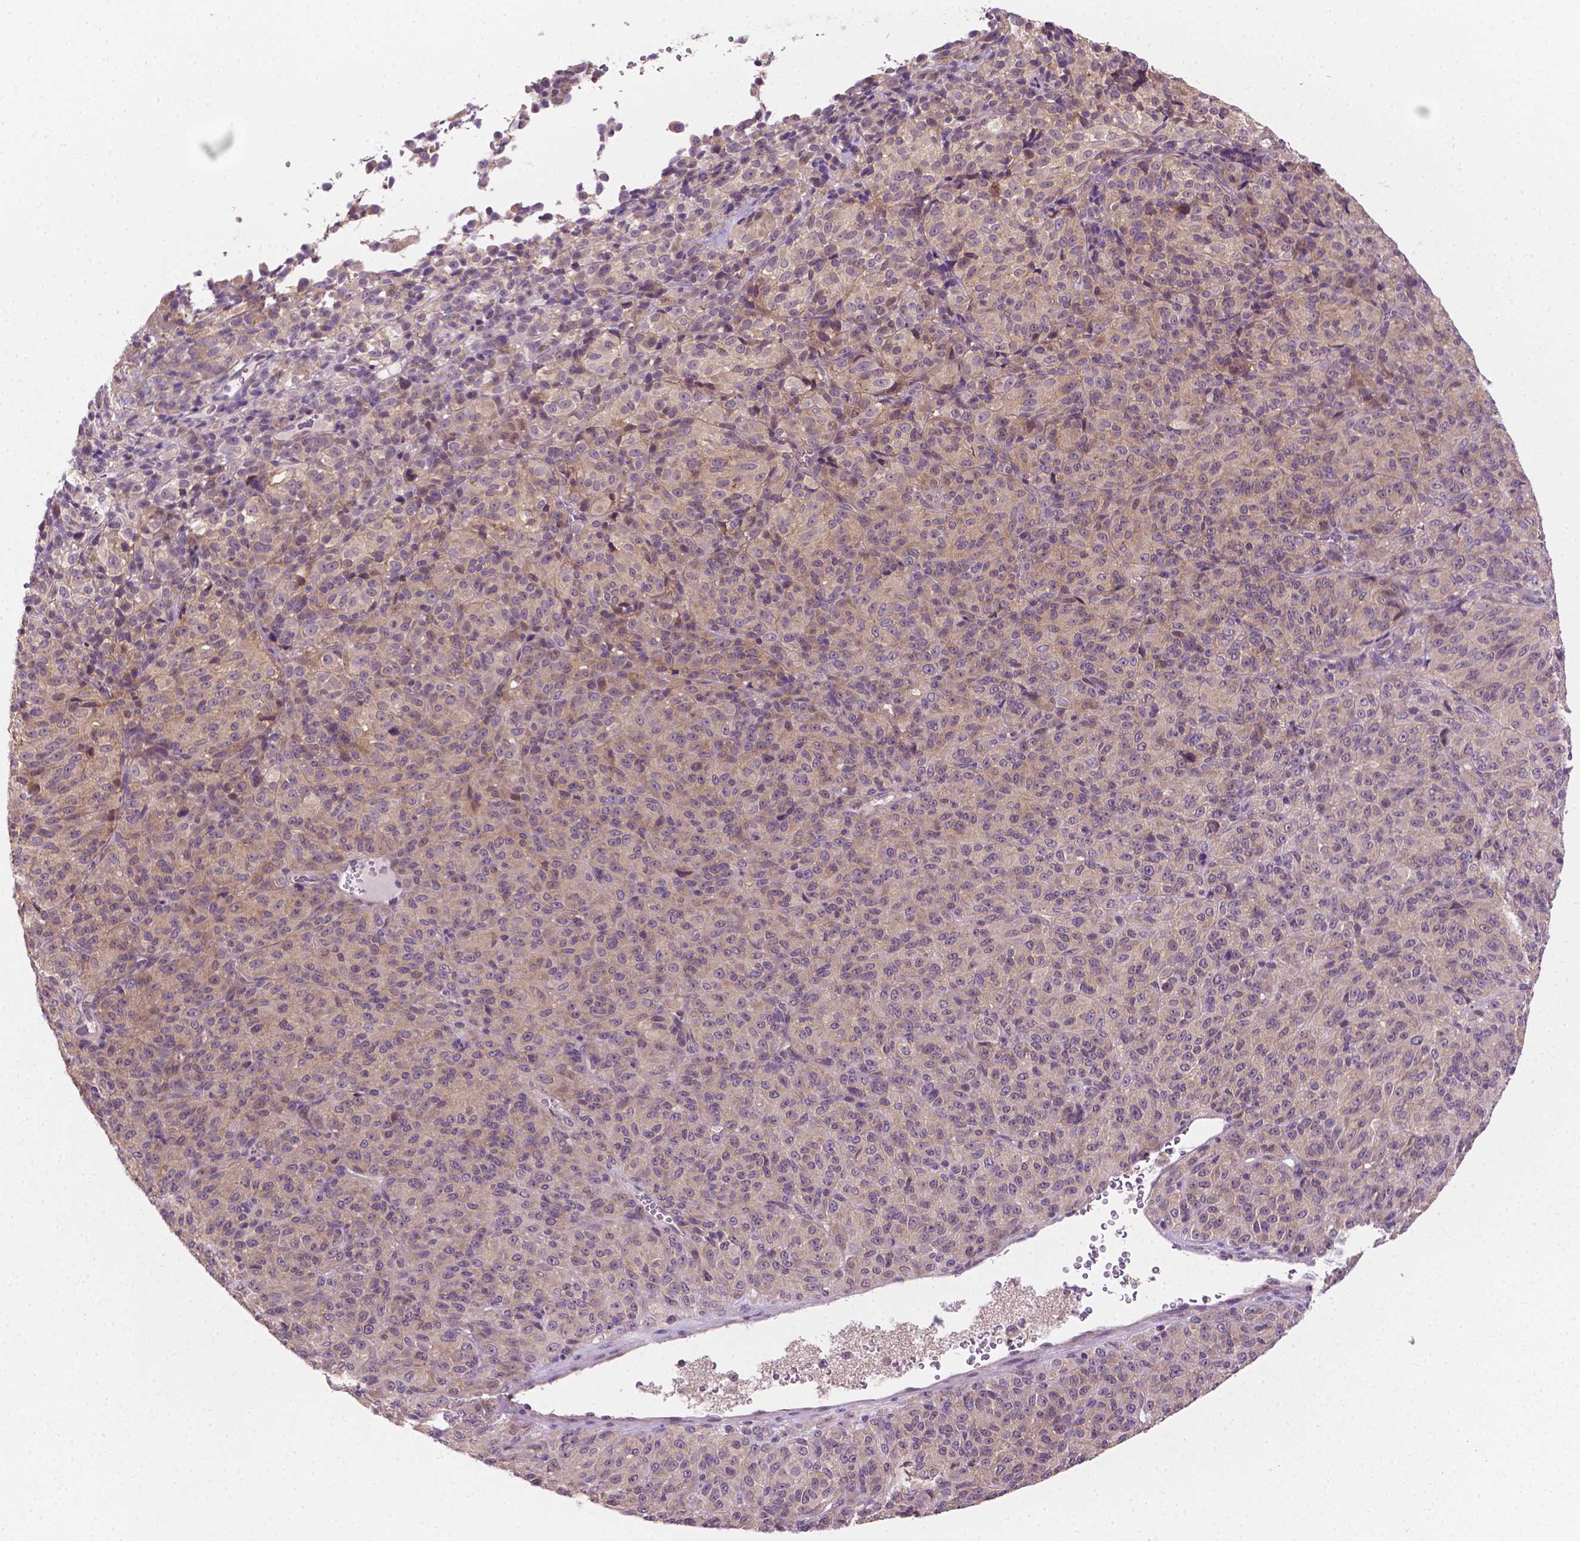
{"staining": {"intensity": "negative", "quantity": "none", "location": "none"}, "tissue": "melanoma", "cell_type": "Tumor cells", "image_type": "cancer", "snomed": [{"axis": "morphology", "description": "Malignant melanoma, Metastatic site"}, {"axis": "topography", "description": "Brain"}], "caption": "Malignant melanoma (metastatic site) was stained to show a protein in brown. There is no significant staining in tumor cells.", "gene": "MZT1", "patient": {"sex": "female", "age": 56}}